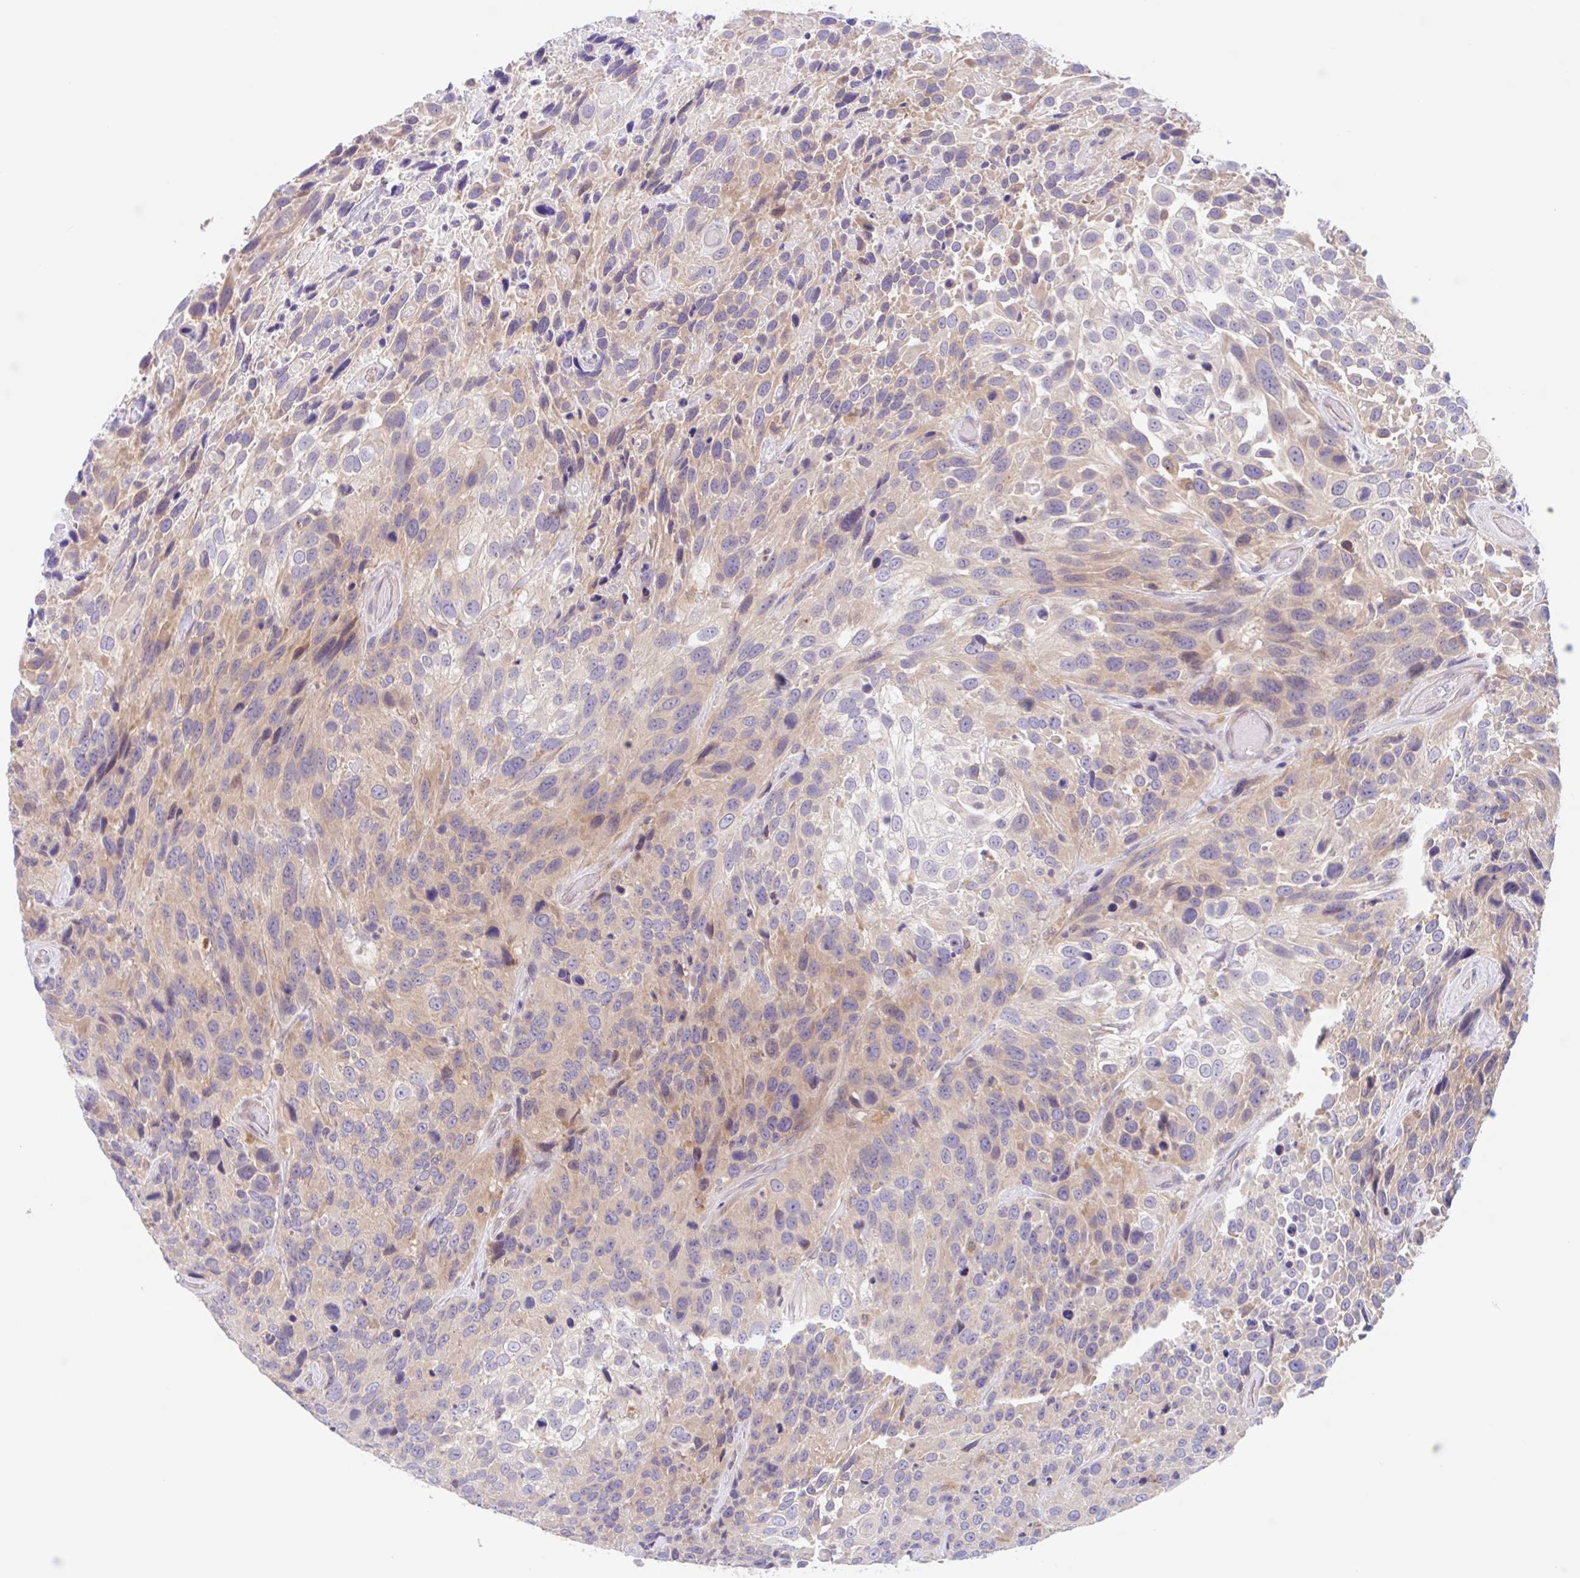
{"staining": {"intensity": "weak", "quantity": "25%-75%", "location": "cytoplasmic/membranous"}, "tissue": "urothelial cancer", "cell_type": "Tumor cells", "image_type": "cancer", "snomed": [{"axis": "morphology", "description": "Urothelial carcinoma, High grade"}, {"axis": "topography", "description": "Urinary bladder"}], "caption": "There is low levels of weak cytoplasmic/membranous positivity in tumor cells of urothelial cancer, as demonstrated by immunohistochemical staining (brown color).", "gene": "TMEM86A", "patient": {"sex": "female", "age": 70}}